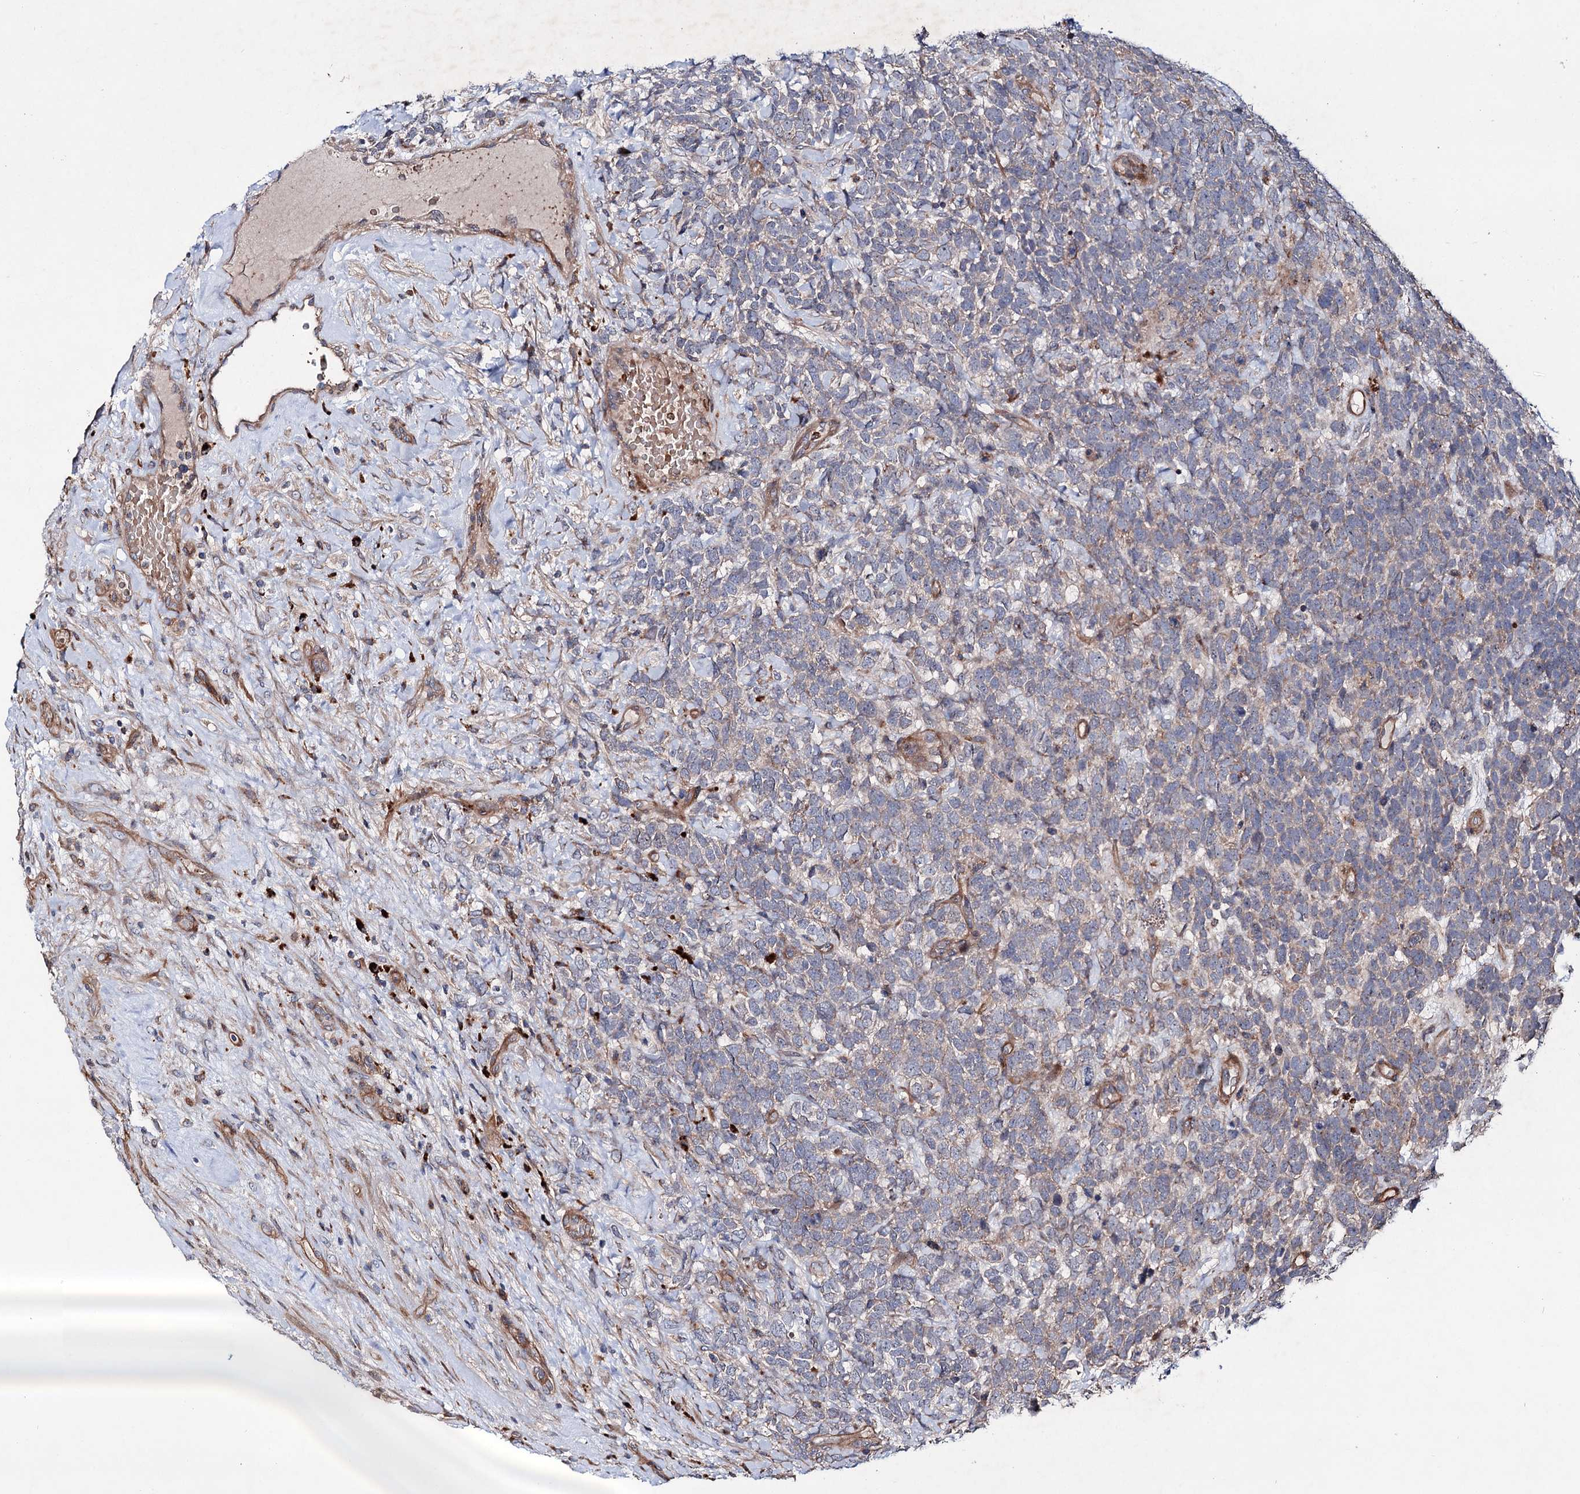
{"staining": {"intensity": "weak", "quantity": "<25%", "location": "cytoplasmic/membranous"}, "tissue": "urothelial cancer", "cell_type": "Tumor cells", "image_type": "cancer", "snomed": [{"axis": "morphology", "description": "Urothelial carcinoma, High grade"}, {"axis": "topography", "description": "Urinary bladder"}], "caption": "Human high-grade urothelial carcinoma stained for a protein using immunohistochemistry exhibits no expression in tumor cells.", "gene": "PTDSS2", "patient": {"sex": "female", "age": 82}}